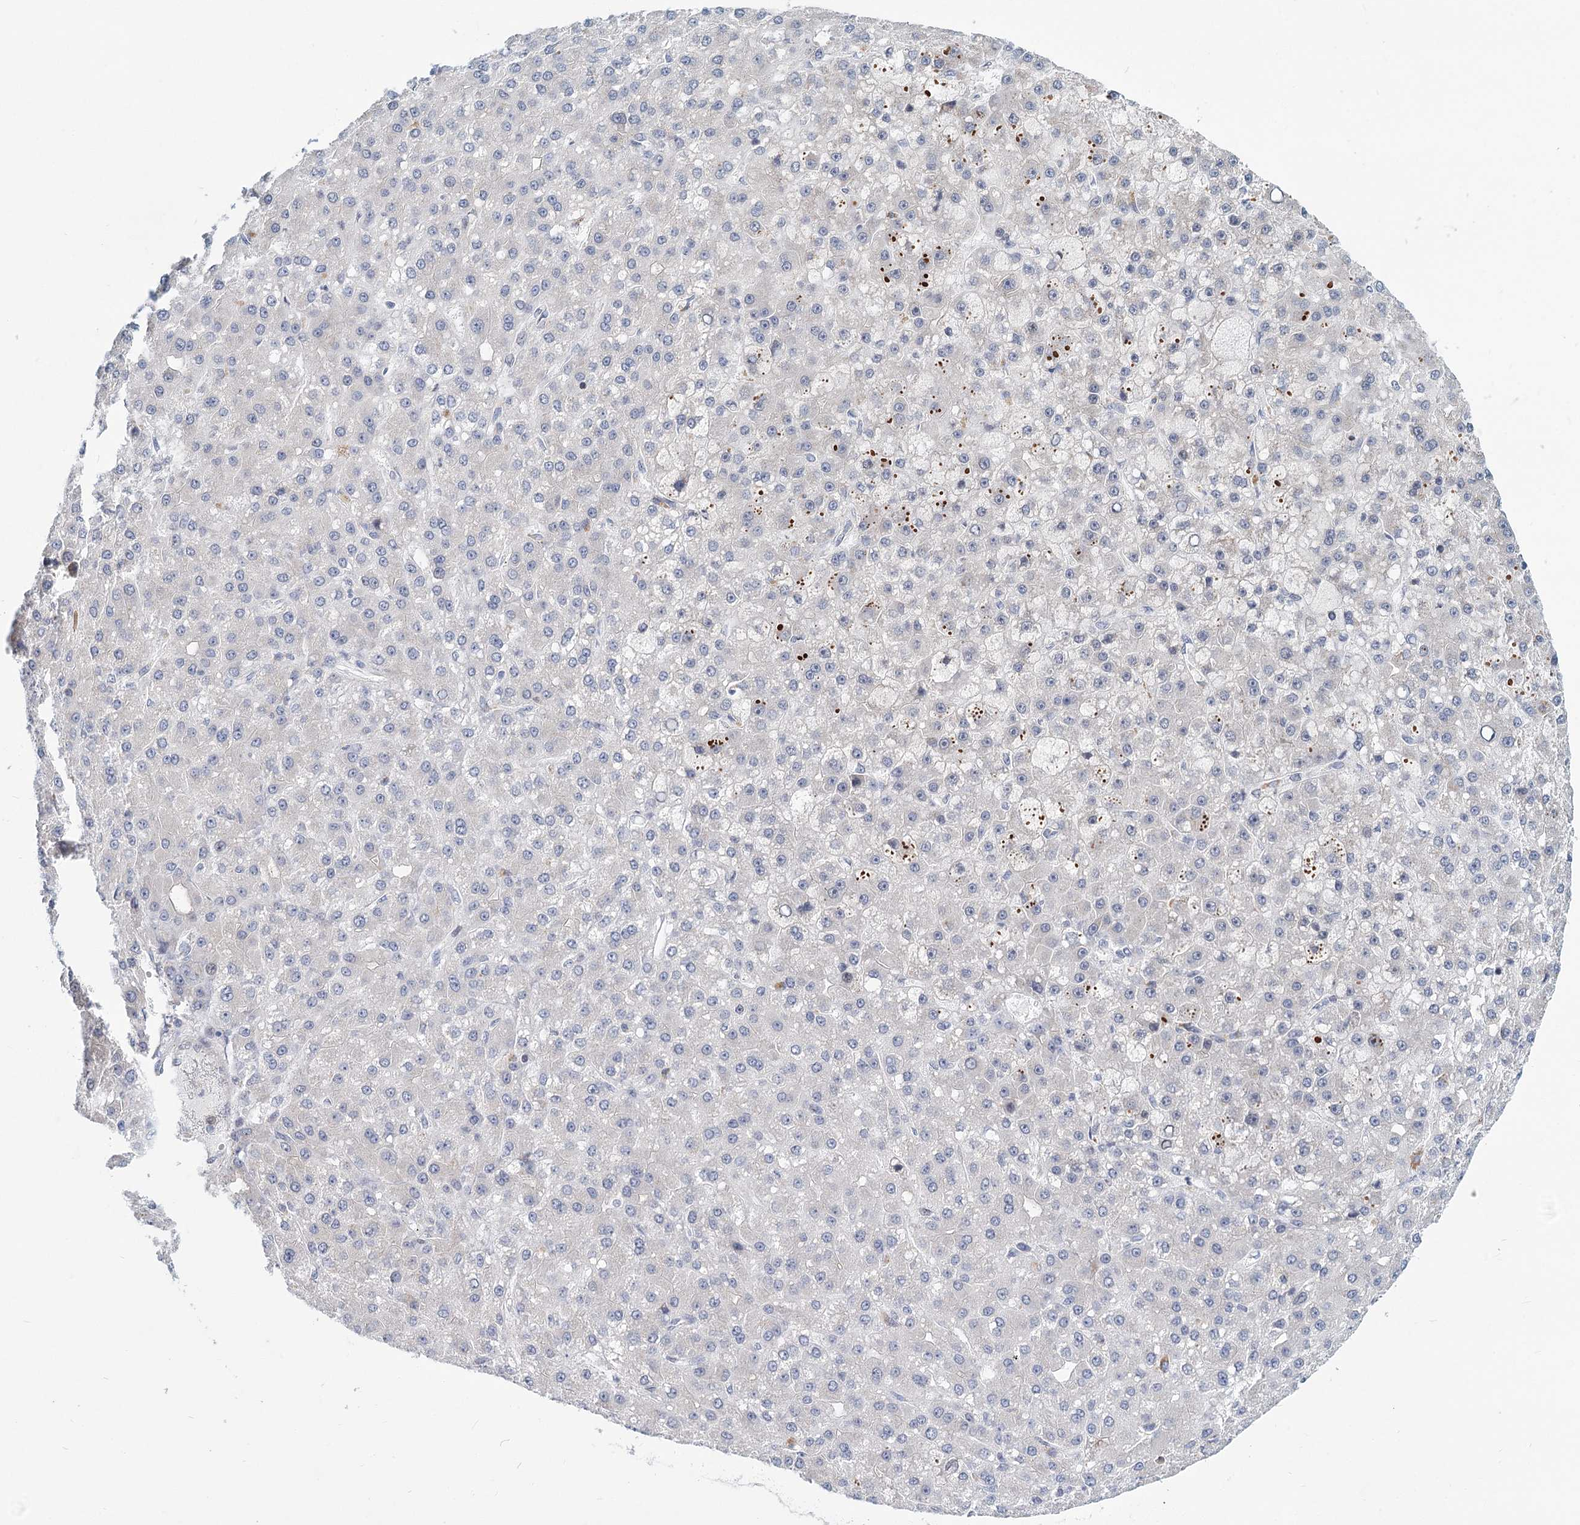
{"staining": {"intensity": "negative", "quantity": "none", "location": "none"}, "tissue": "liver cancer", "cell_type": "Tumor cells", "image_type": "cancer", "snomed": [{"axis": "morphology", "description": "Carcinoma, Hepatocellular, NOS"}, {"axis": "topography", "description": "Liver"}], "caption": "A photomicrograph of liver cancer stained for a protein exhibits no brown staining in tumor cells.", "gene": "STAP1", "patient": {"sex": "male", "age": 67}}